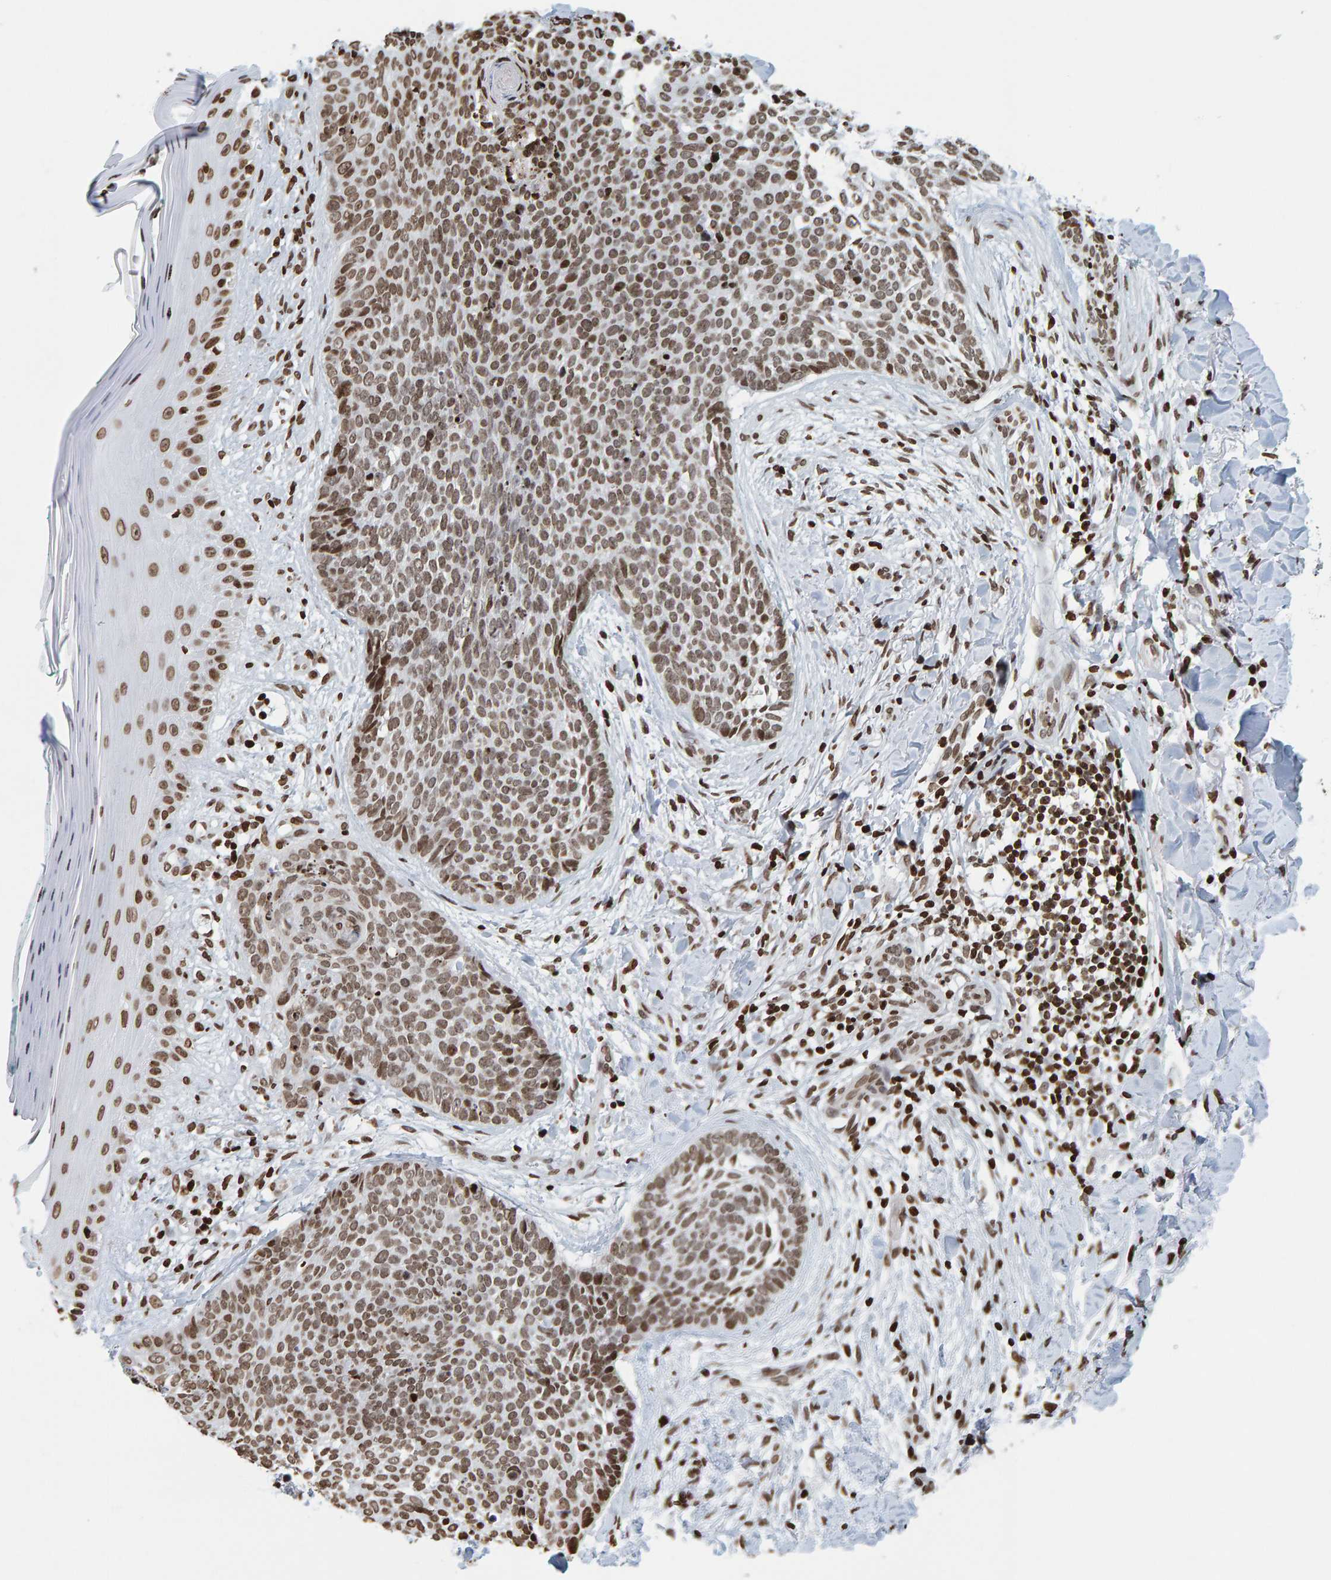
{"staining": {"intensity": "moderate", "quantity": ">75%", "location": "nuclear"}, "tissue": "skin cancer", "cell_type": "Tumor cells", "image_type": "cancer", "snomed": [{"axis": "morphology", "description": "Normal tissue, NOS"}, {"axis": "morphology", "description": "Basal cell carcinoma"}, {"axis": "topography", "description": "Skin"}], "caption": "Basal cell carcinoma (skin) stained with a protein marker shows moderate staining in tumor cells.", "gene": "BRF2", "patient": {"sex": "male", "age": 67}}